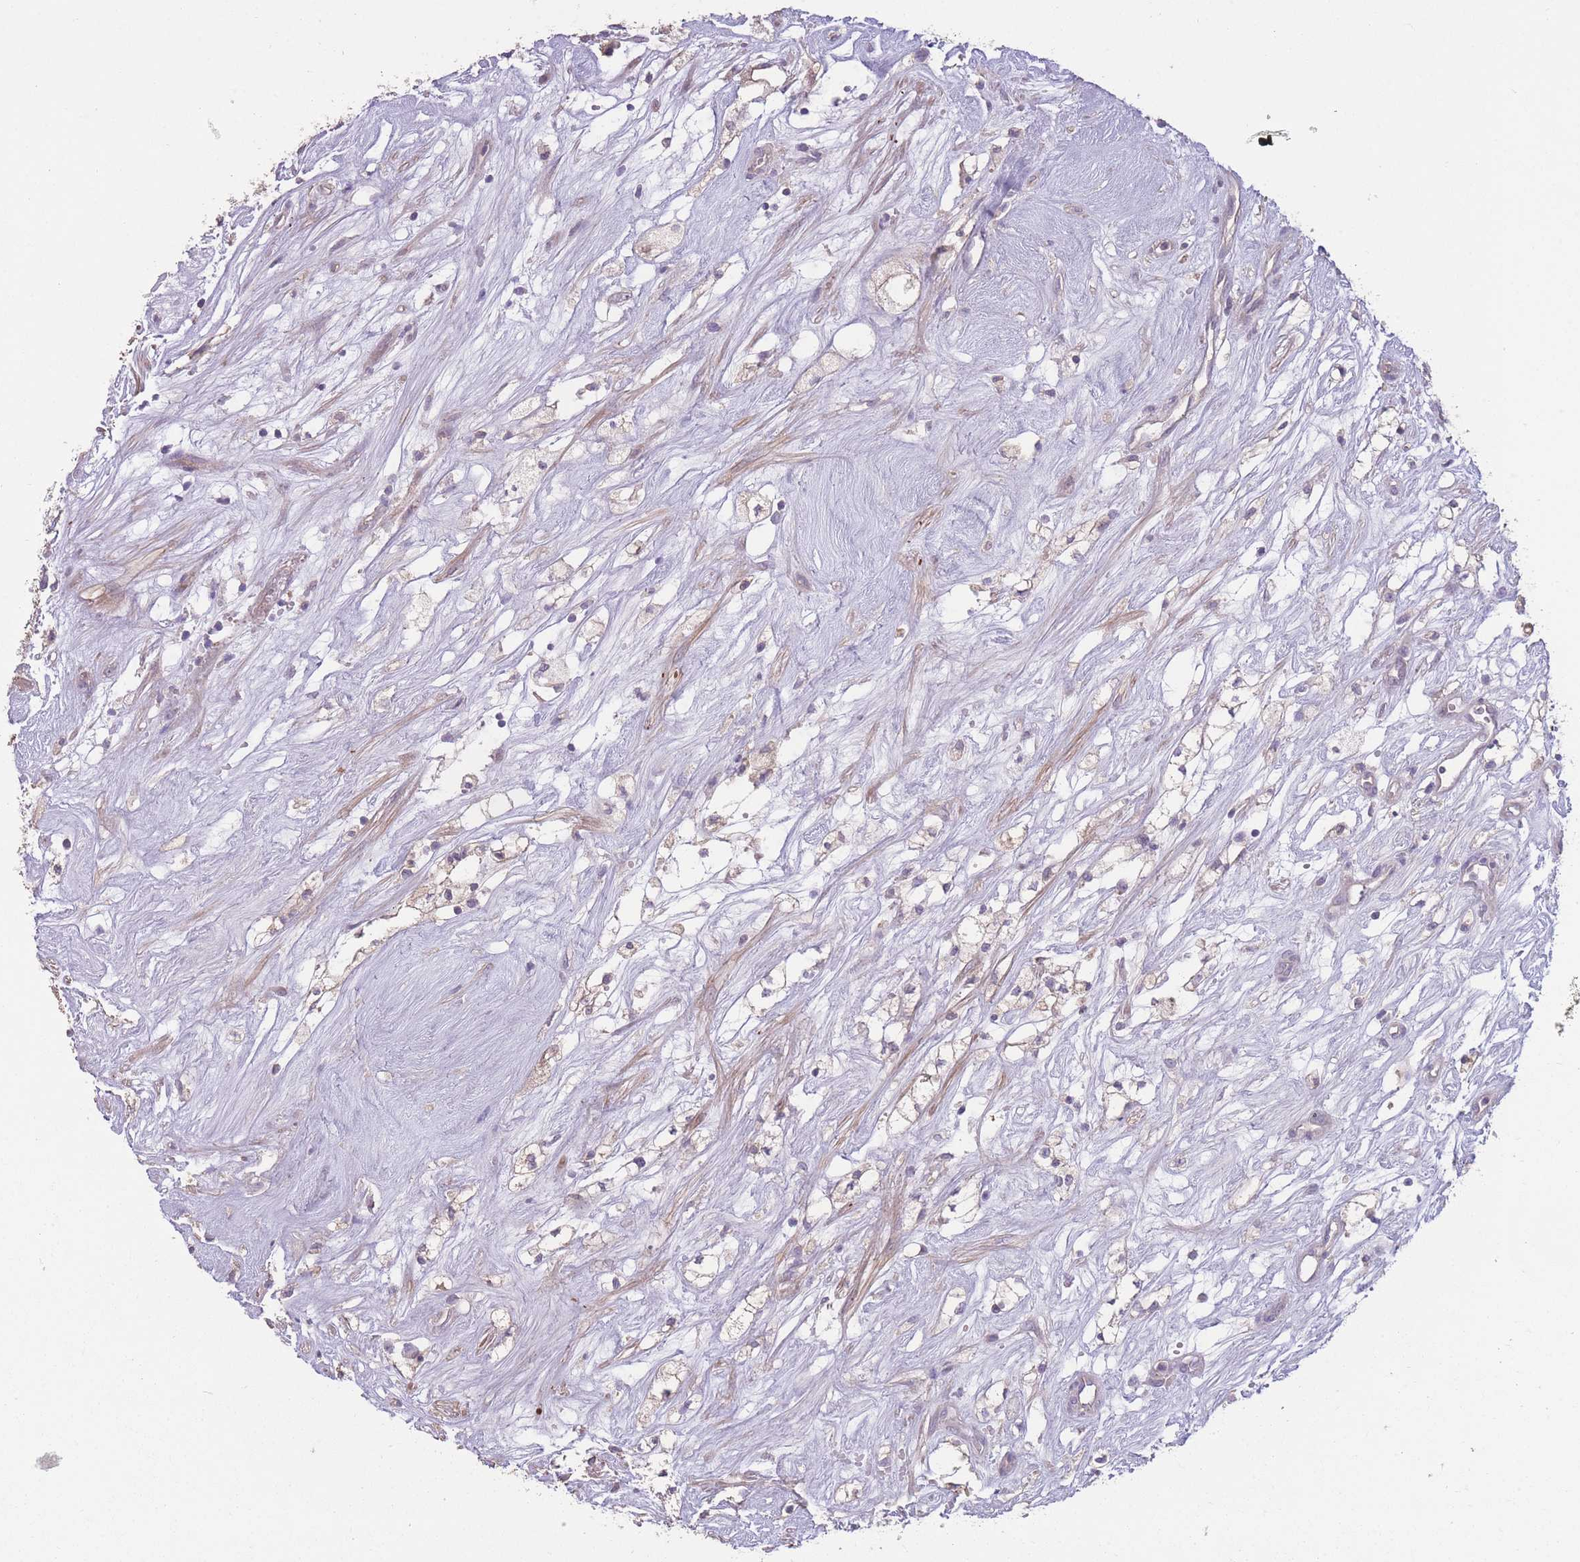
{"staining": {"intensity": "weak", "quantity": "<25%", "location": "cytoplasmic/membranous"}, "tissue": "renal cancer", "cell_type": "Tumor cells", "image_type": "cancer", "snomed": [{"axis": "morphology", "description": "Adenocarcinoma, NOS"}, {"axis": "topography", "description": "Kidney"}], "caption": "Protein analysis of adenocarcinoma (renal) shows no significant expression in tumor cells.", "gene": "RSPH10B", "patient": {"sex": "male", "age": 59}}